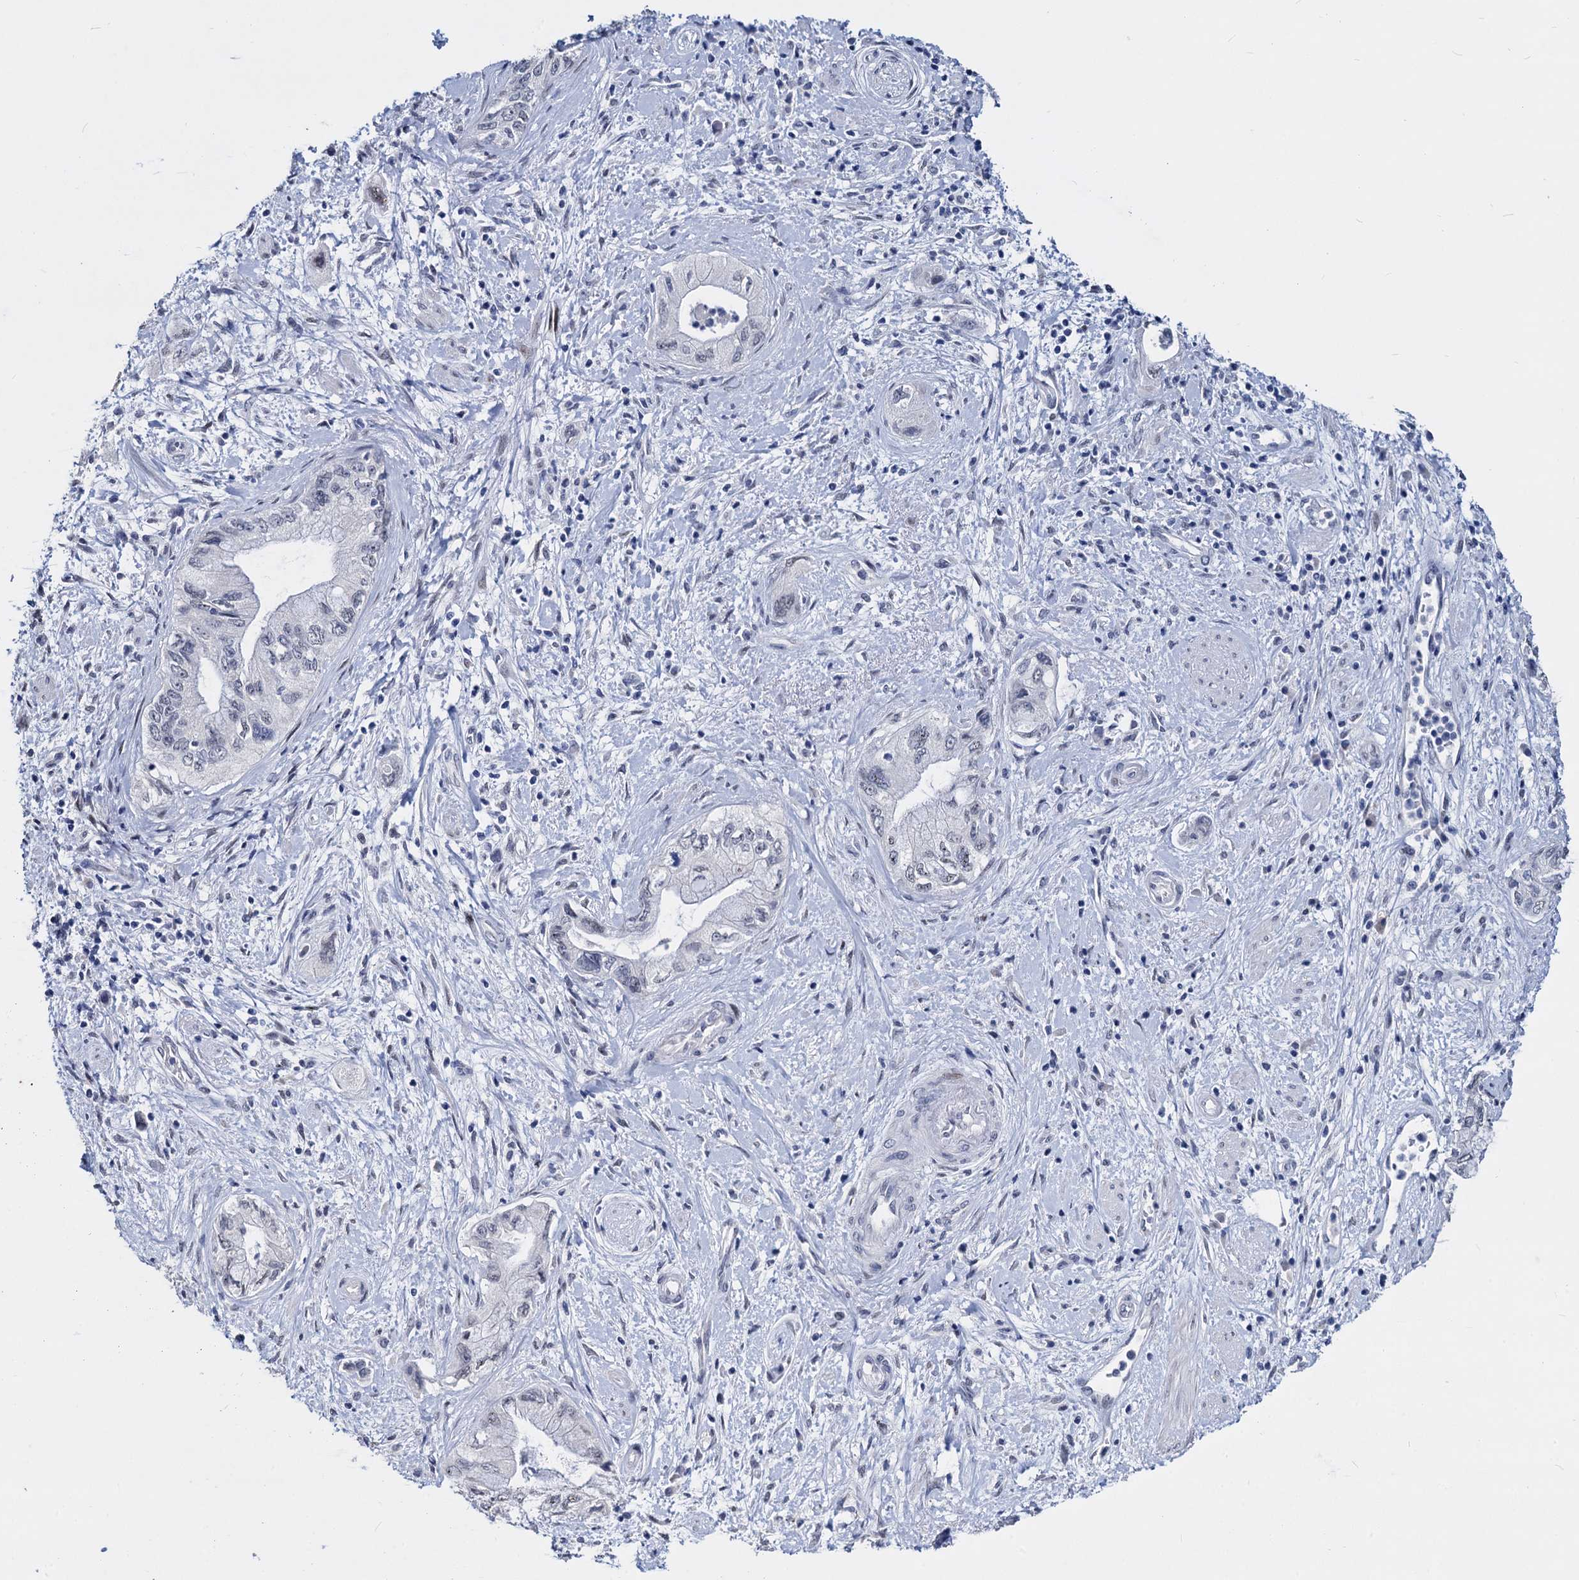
{"staining": {"intensity": "negative", "quantity": "none", "location": "none"}, "tissue": "pancreatic cancer", "cell_type": "Tumor cells", "image_type": "cancer", "snomed": [{"axis": "morphology", "description": "Adenocarcinoma, NOS"}, {"axis": "topography", "description": "Pancreas"}], "caption": "Immunohistochemistry histopathology image of pancreatic cancer stained for a protein (brown), which exhibits no expression in tumor cells.", "gene": "MAGEA4", "patient": {"sex": "female", "age": 73}}